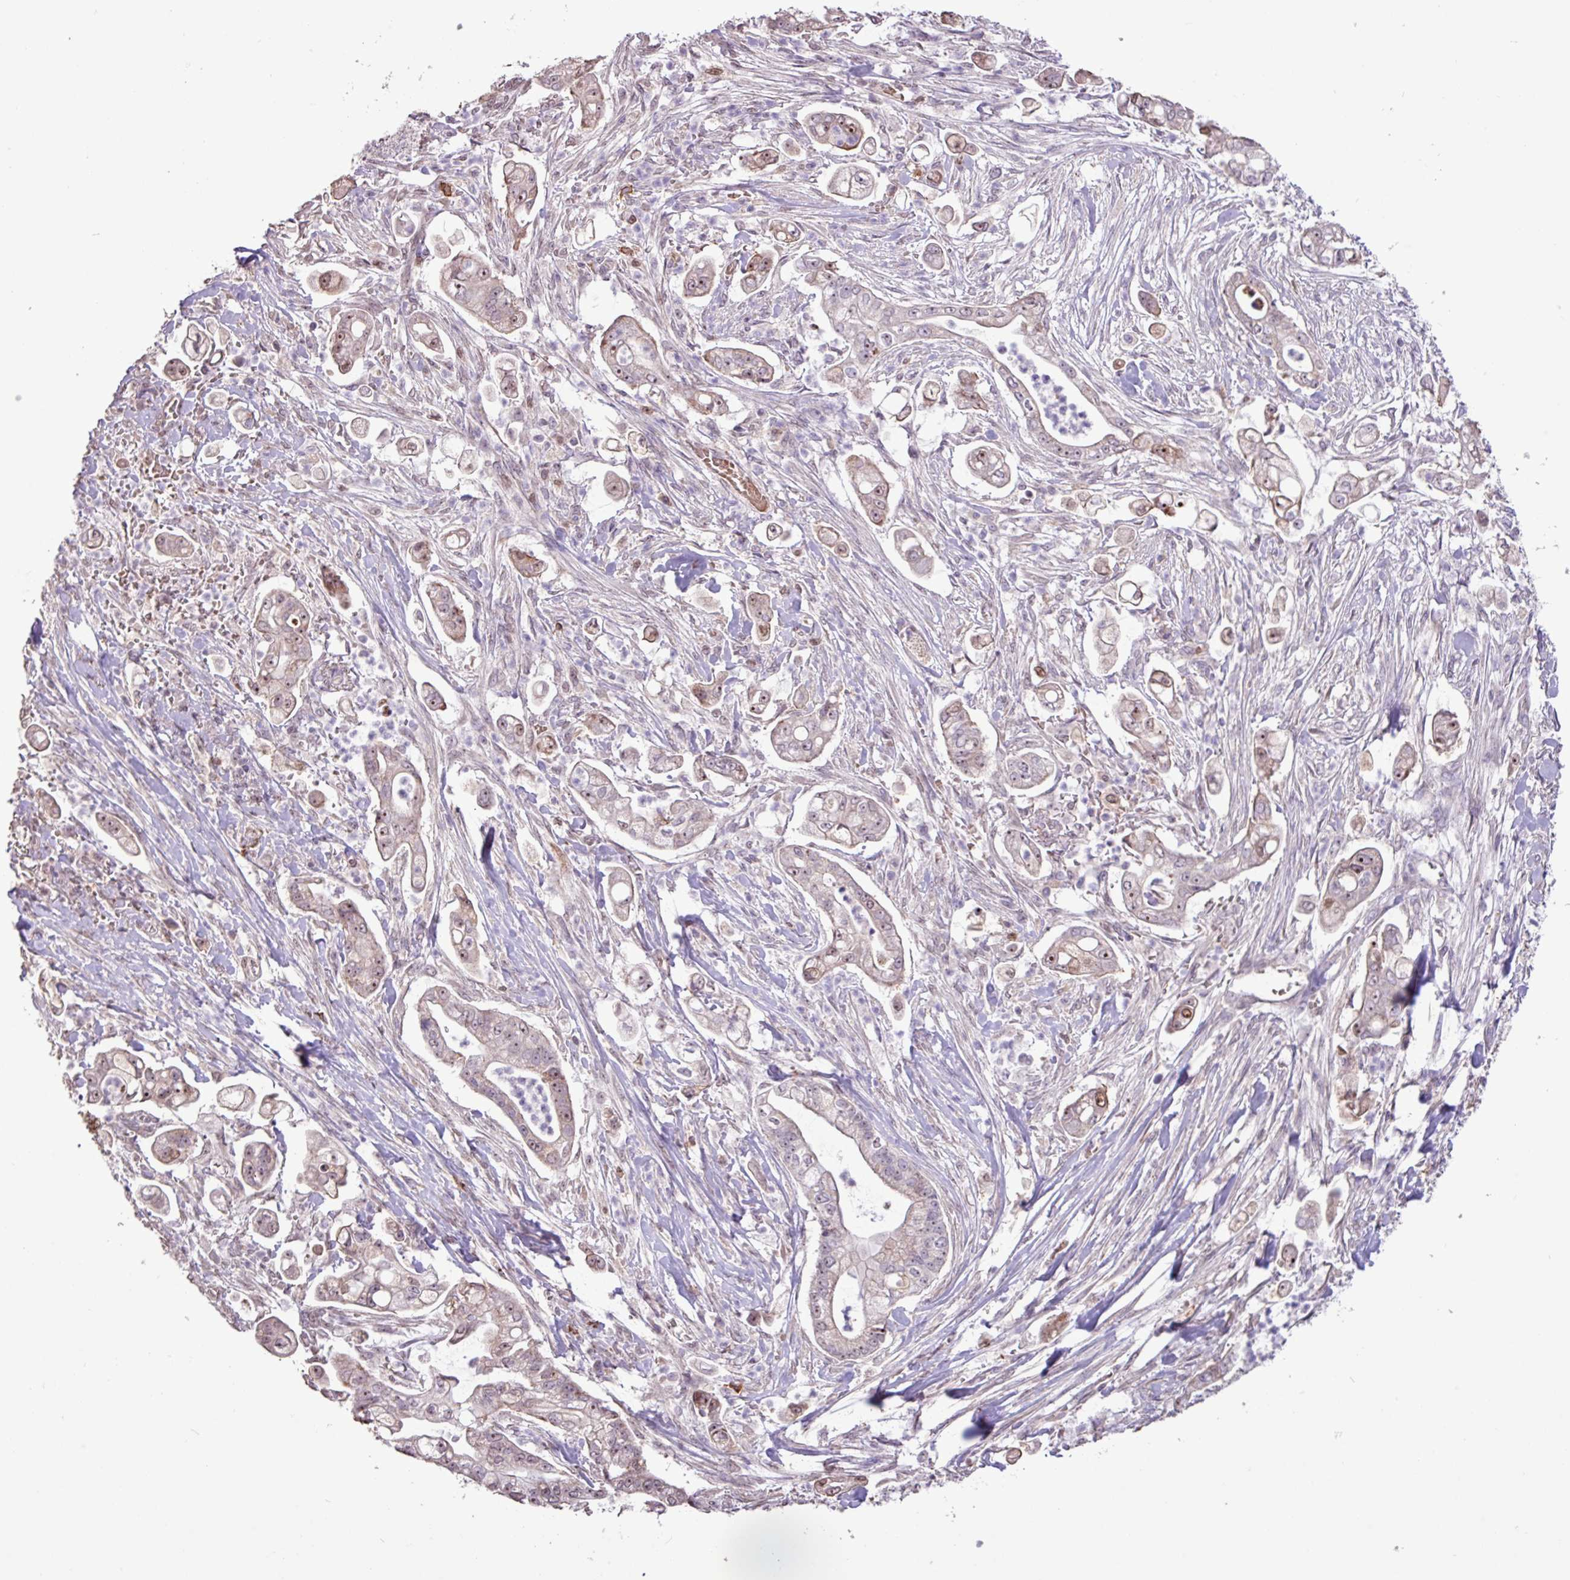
{"staining": {"intensity": "weak", "quantity": "25%-75%", "location": "nuclear"}, "tissue": "pancreatic cancer", "cell_type": "Tumor cells", "image_type": "cancer", "snomed": [{"axis": "morphology", "description": "Adenocarcinoma, NOS"}, {"axis": "topography", "description": "Pancreas"}], "caption": "Protein analysis of pancreatic cancer (adenocarcinoma) tissue exhibits weak nuclear staining in about 25%-75% of tumor cells. The staining was performed using DAB (3,3'-diaminobenzidine), with brown indicating positive protein expression. Nuclei are stained blue with hematoxylin.", "gene": "L3MBTL3", "patient": {"sex": "female", "age": 69}}